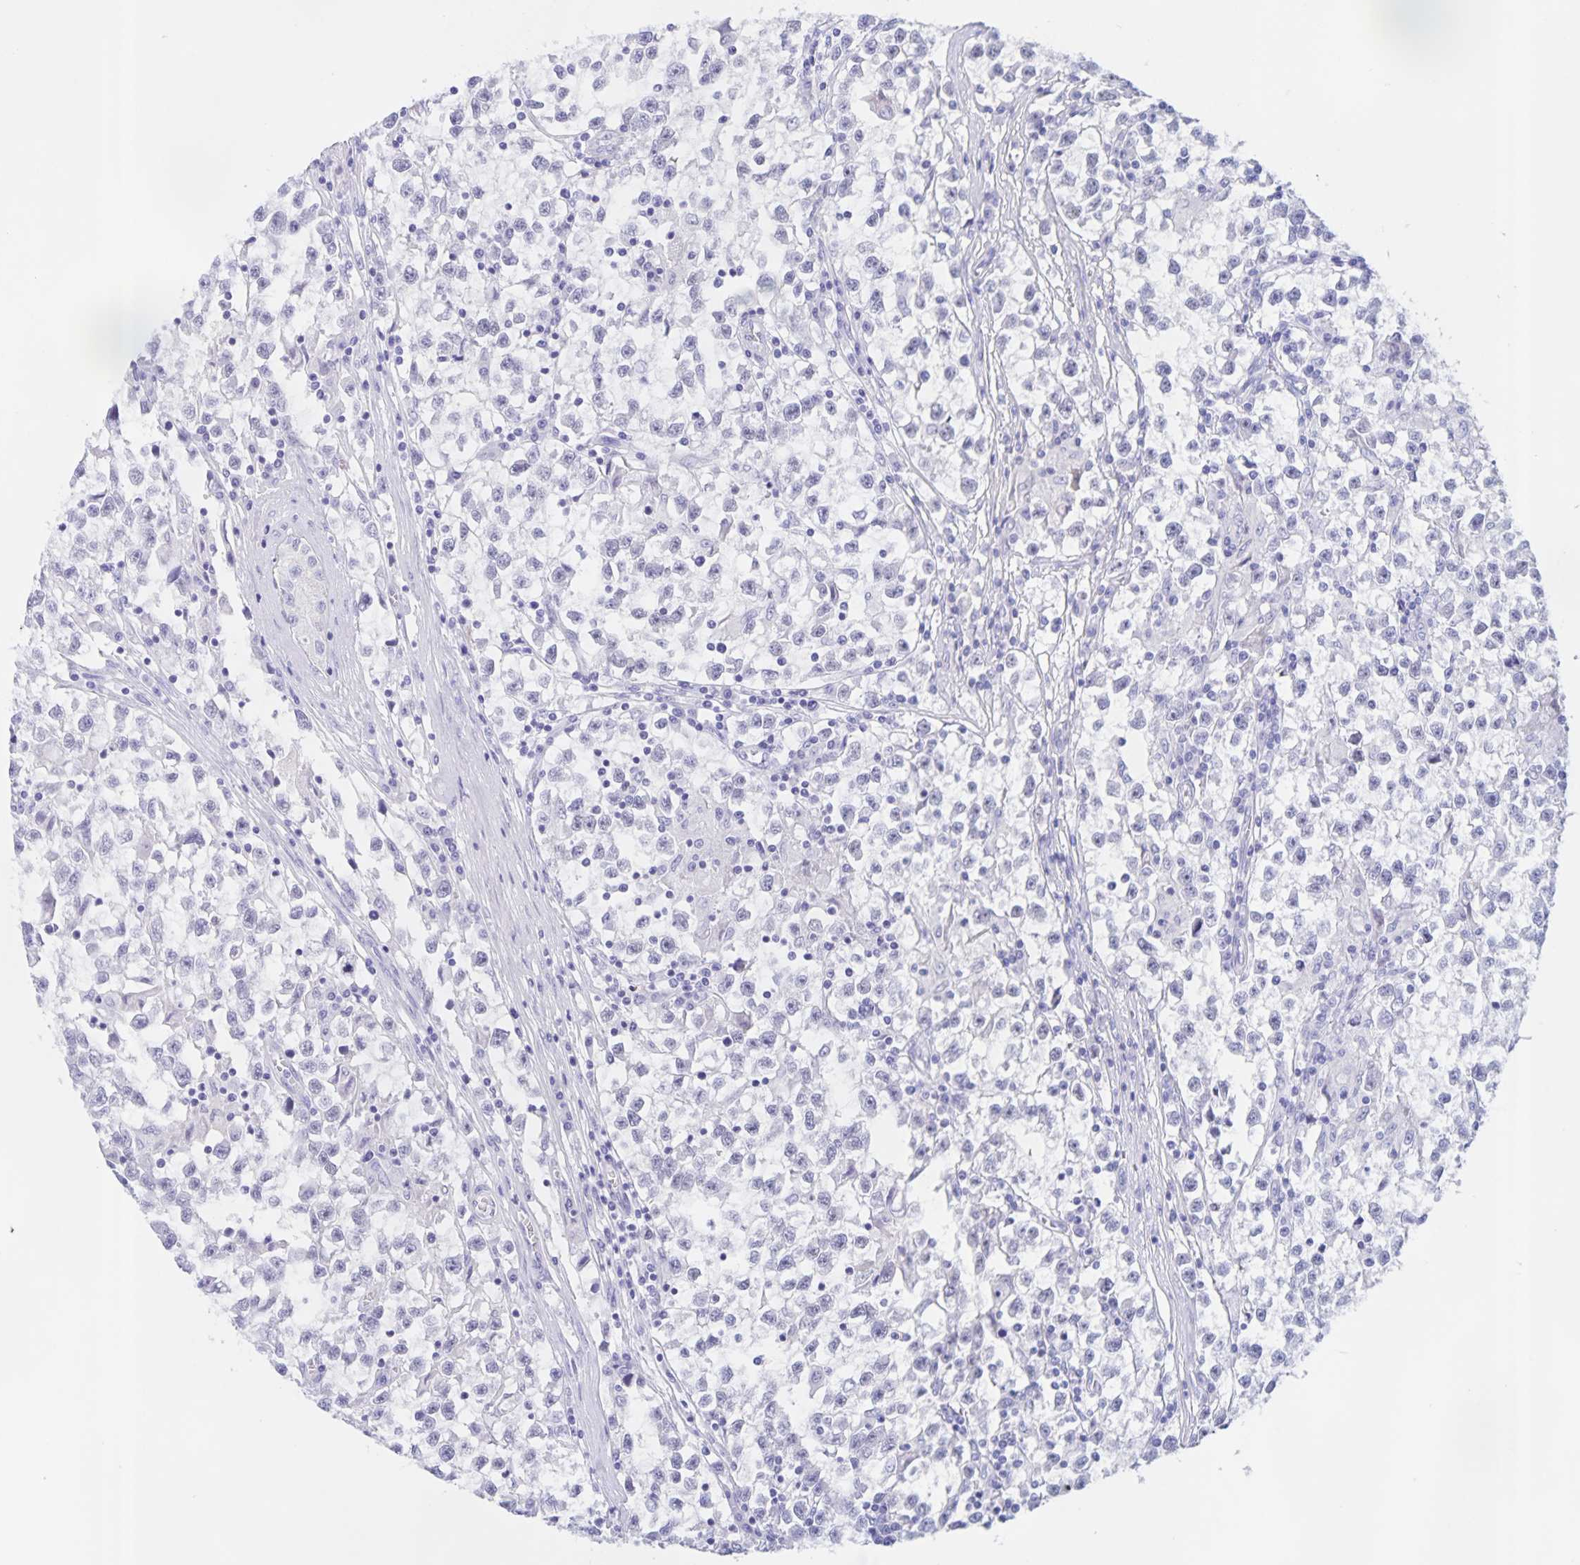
{"staining": {"intensity": "negative", "quantity": "none", "location": "none"}, "tissue": "testis cancer", "cell_type": "Tumor cells", "image_type": "cancer", "snomed": [{"axis": "morphology", "description": "Seminoma, NOS"}, {"axis": "topography", "description": "Testis"}], "caption": "Seminoma (testis) stained for a protein using IHC shows no staining tumor cells.", "gene": "TGIF2LX", "patient": {"sex": "male", "age": 31}}